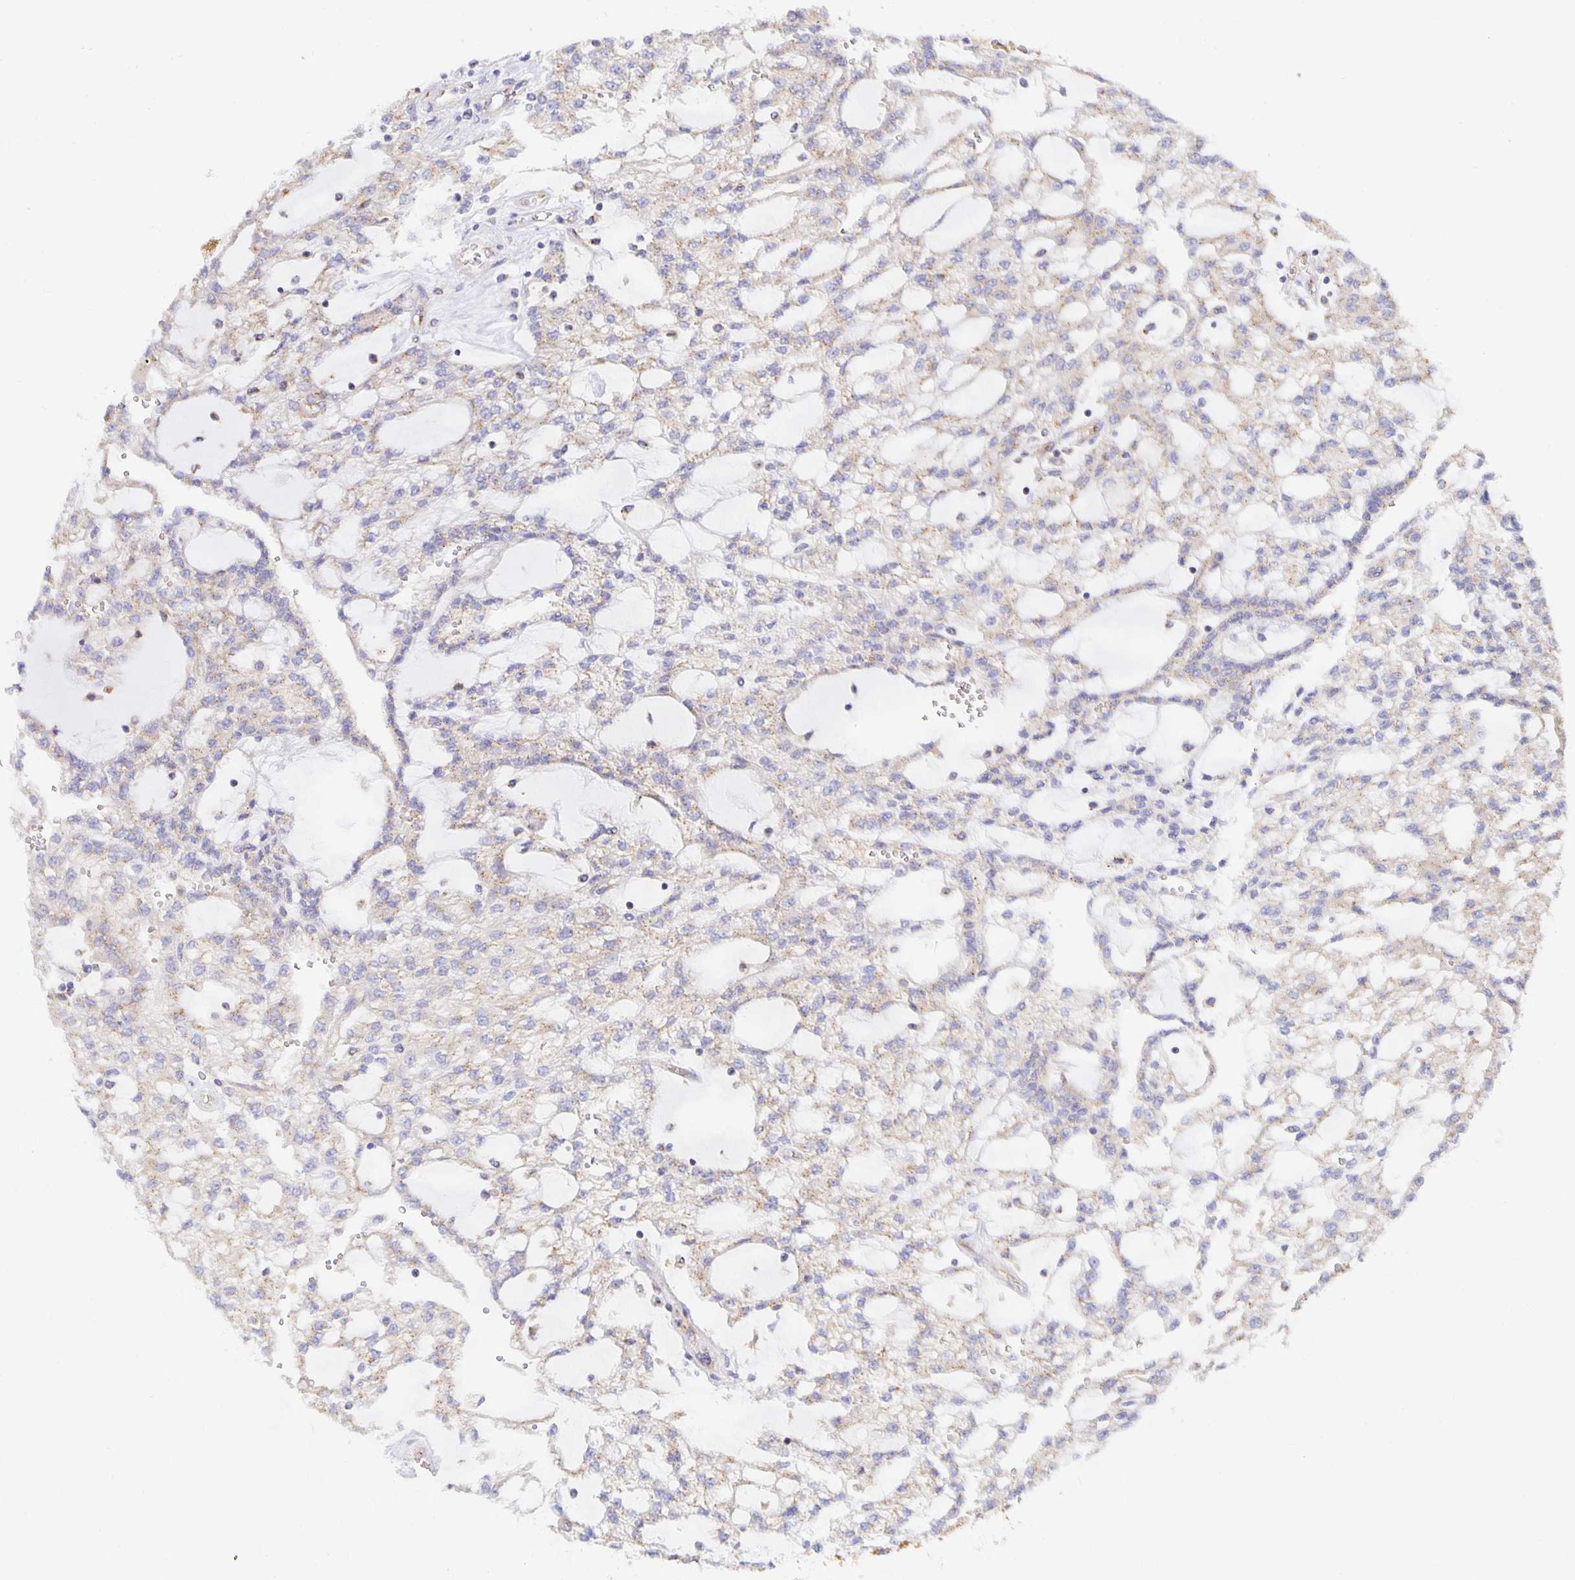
{"staining": {"intensity": "weak", "quantity": "25%-75%", "location": "cytoplasmic/membranous"}, "tissue": "renal cancer", "cell_type": "Tumor cells", "image_type": "cancer", "snomed": [{"axis": "morphology", "description": "Adenocarcinoma, NOS"}, {"axis": "topography", "description": "Kidney"}], "caption": "A brown stain labels weak cytoplasmic/membranous positivity of a protein in human renal adenocarcinoma tumor cells.", "gene": "USO1", "patient": {"sex": "male", "age": 63}}